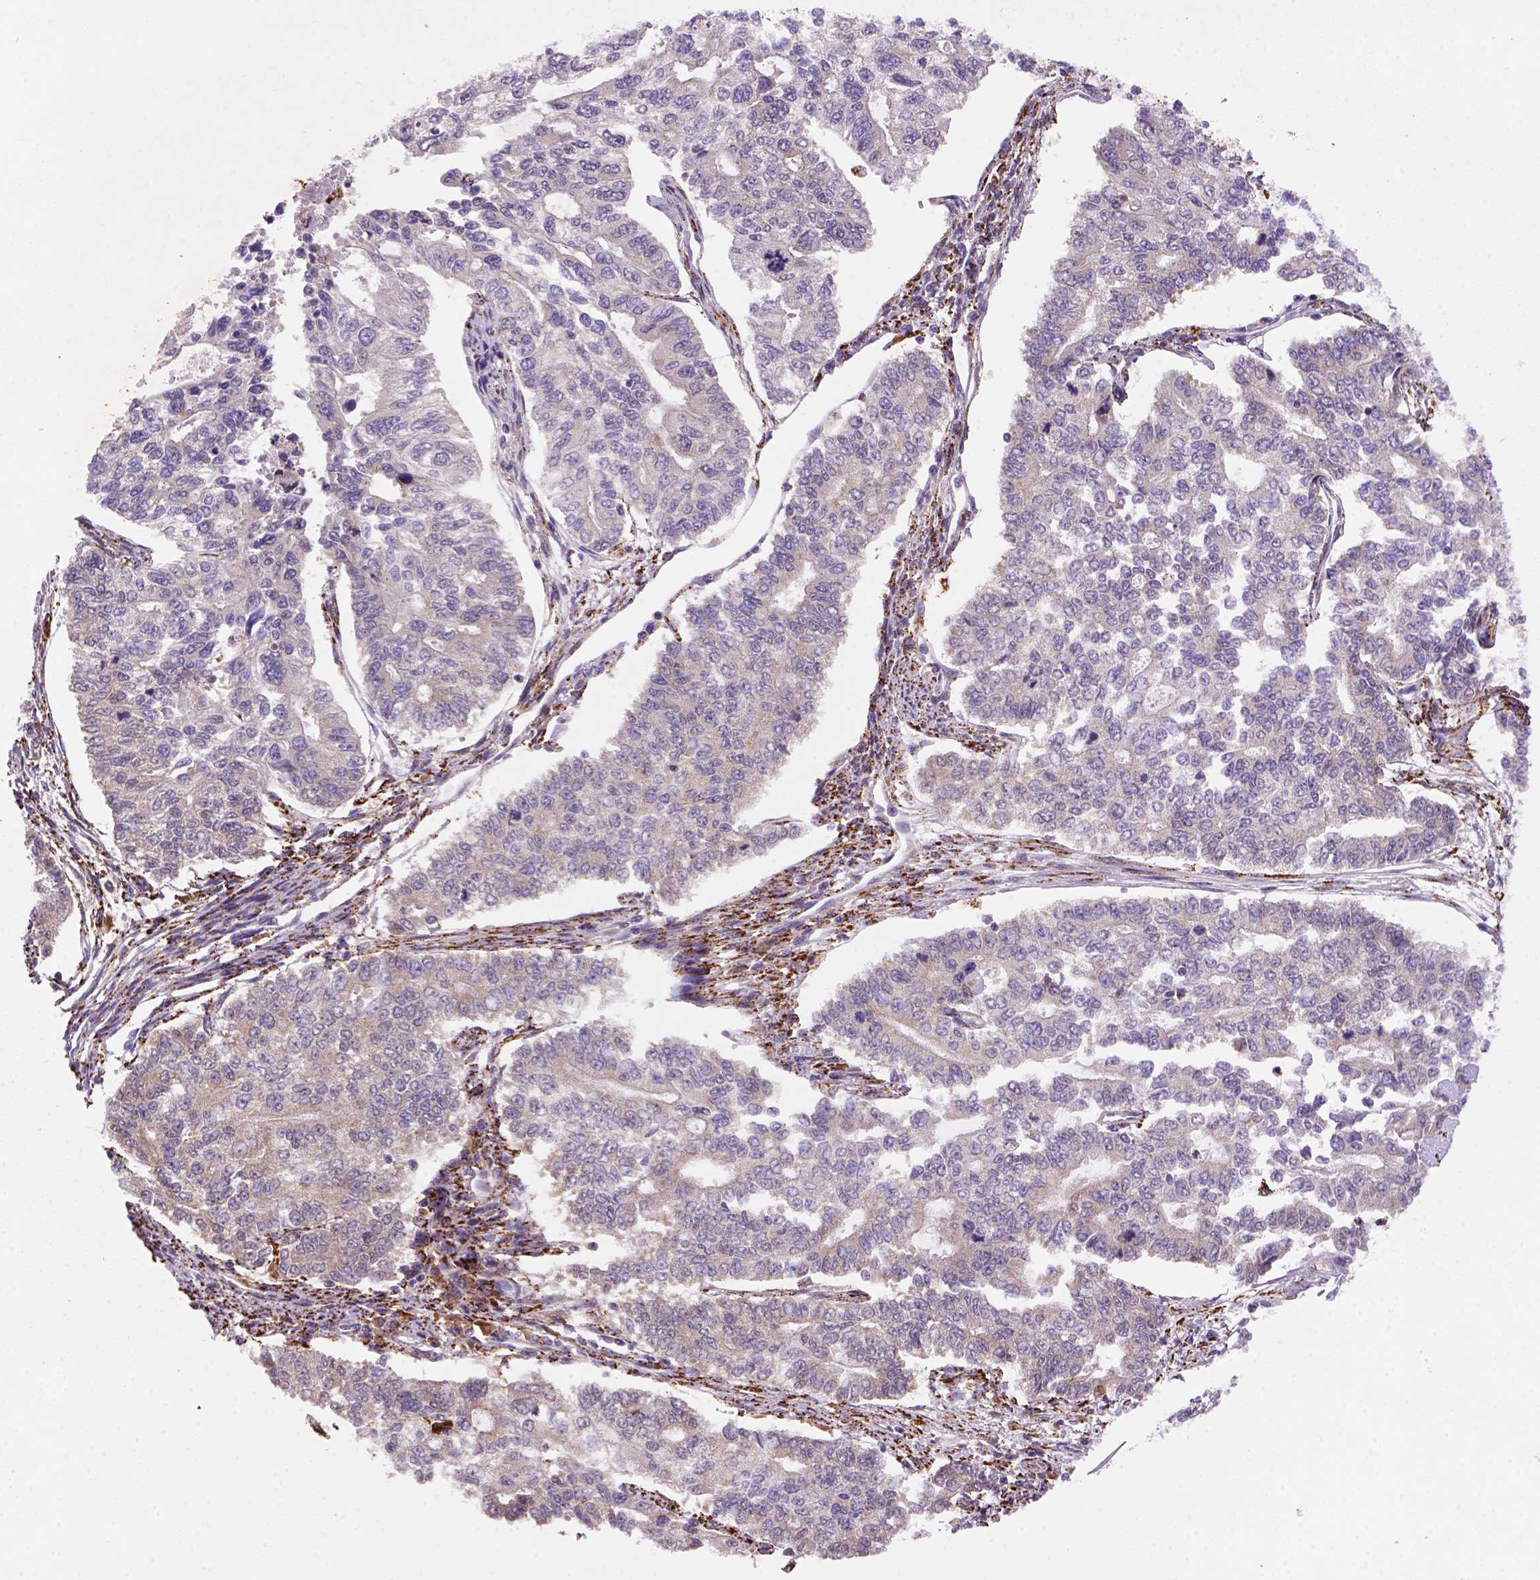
{"staining": {"intensity": "moderate", "quantity": "25%-75%", "location": "cytoplasmic/membranous"}, "tissue": "endometrial cancer", "cell_type": "Tumor cells", "image_type": "cancer", "snomed": [{"axis": "morphology", "description": "Adenocarcinoma, NOS"}, {"axis": "topography", "description": "Uterus"}], "caption": "Moderate cytoplasmic/membranous protein positivity is appreciated in about 25%-75% of tumor cells in endometrial cancer.", "gene": "FZD7", "patient": {"sex": "female", "age": 59}}